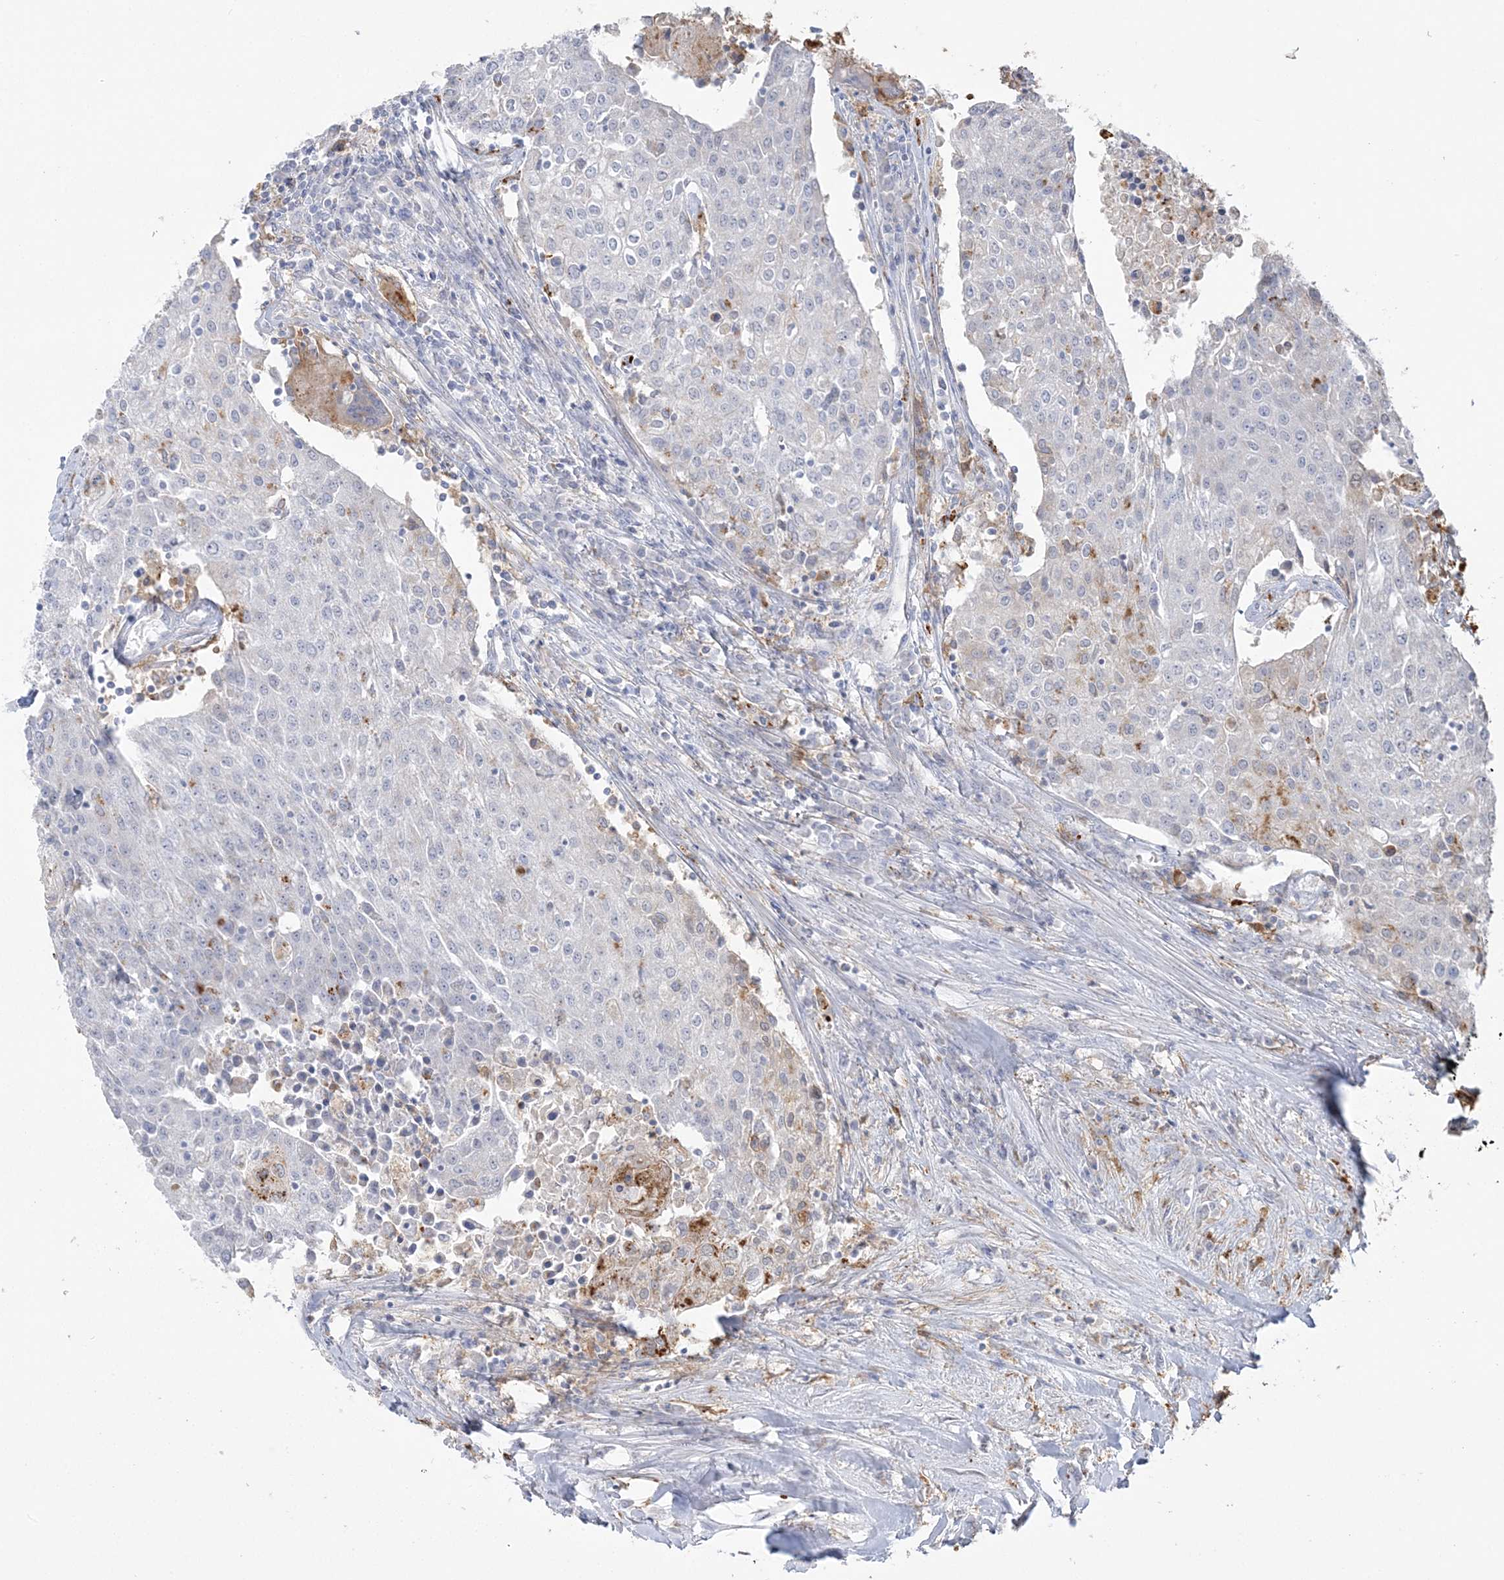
{"staining": {"intensity": "moderate", "quantity": "<25%", "location": "cytoplasmic/membranous"}, "tissue": "urothelial cancer", "cell_type": "Tumor cells", "image_type": "cancer", "snomed": [{"axis": "morphology", "description": "Urothelial carcinoma, High grade"}, {"axis": "topography", "description": "Urinary bladder"}], "caption": "Urothelial cancer tissue displays moderate cytoplasmic/membranous positivity in approximately <25% of tumor cells, visualized by immunohistochemistry.", "gene": "HAAO", "patient": {"sex": "female", "age": 85}}